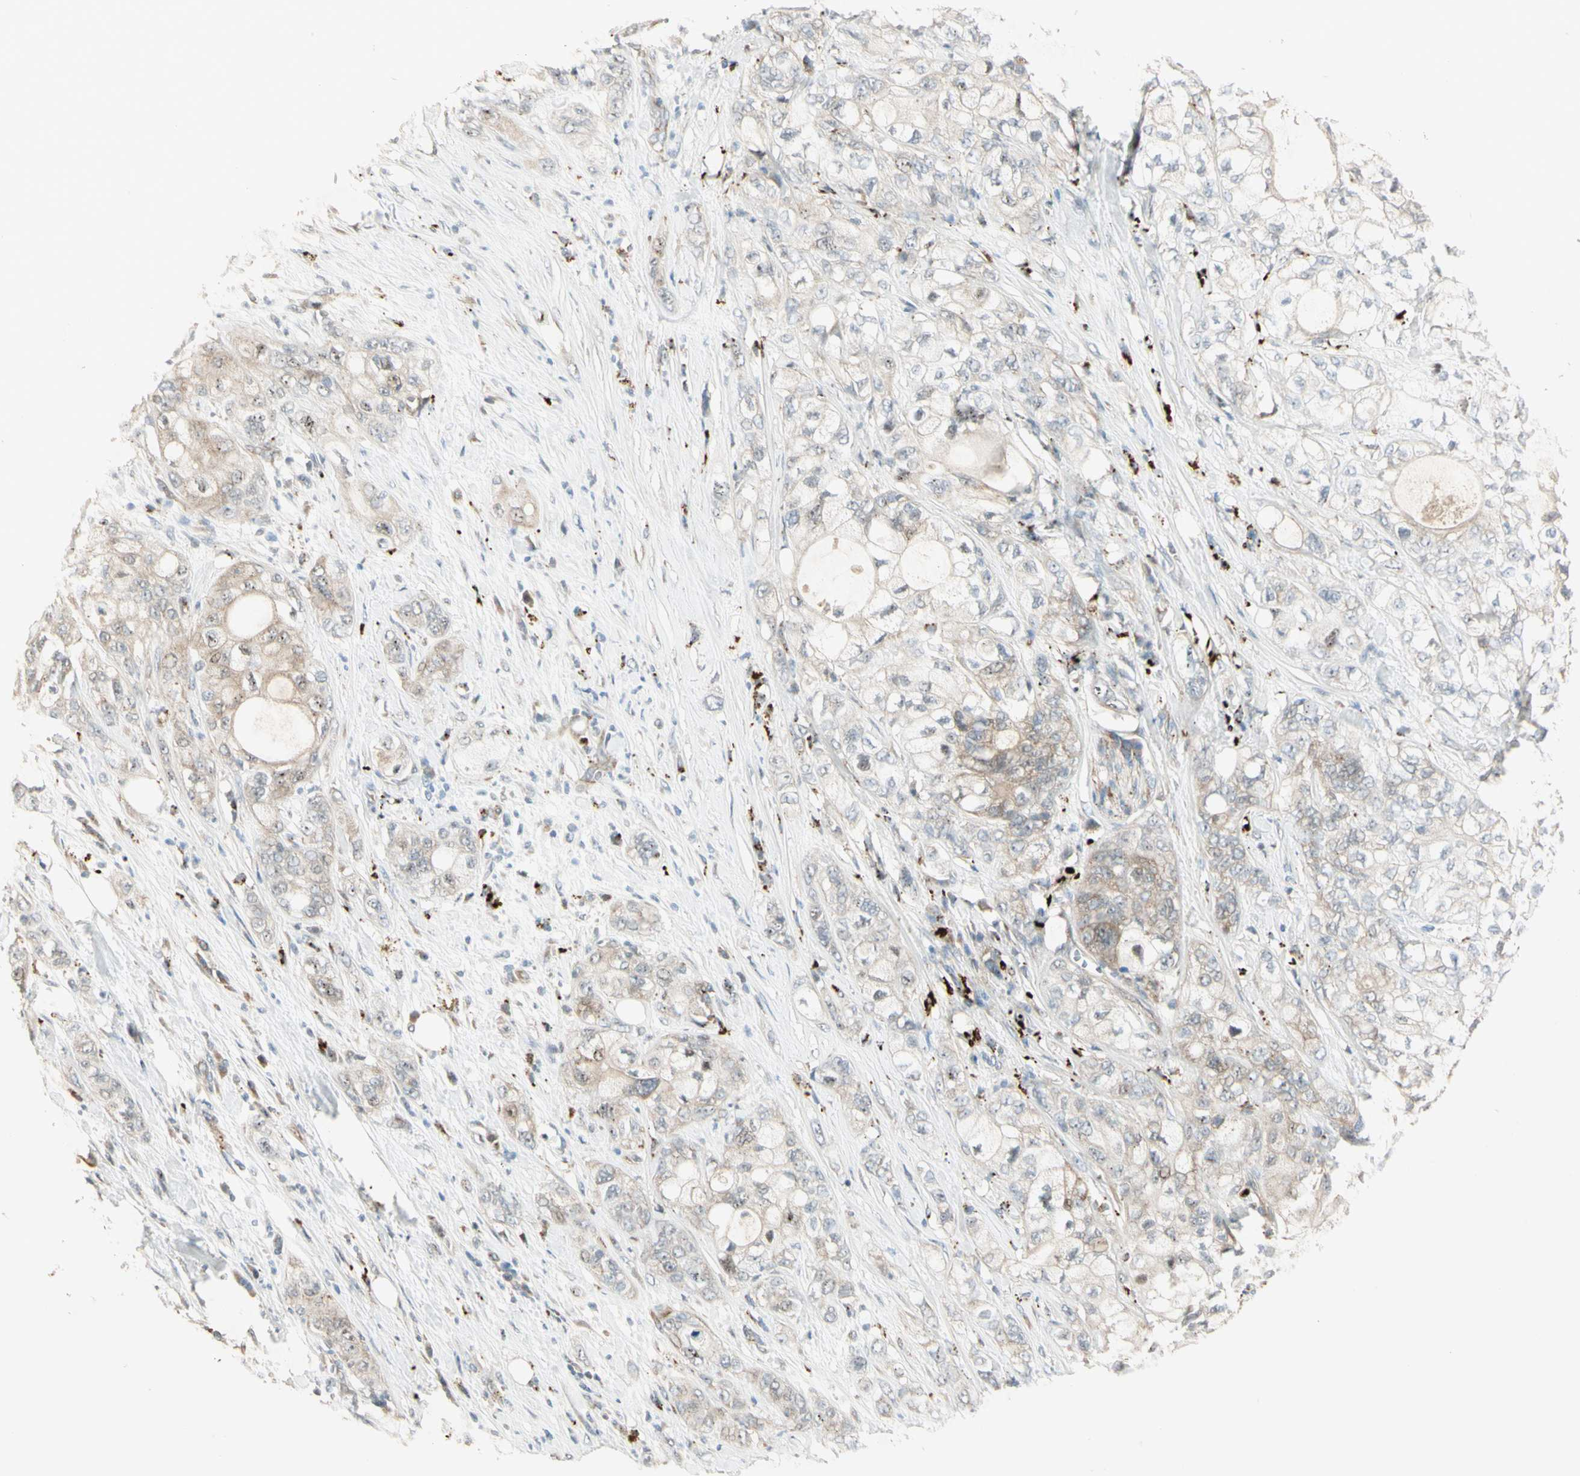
{"staining": {"intensity": "weak", "quantity": "<25%", "location": "cytoplasmic/membranous"}, "tissue": "pancreatic cancer", "cell_type": "Tumor cells", "image_type": "cancer", "snomed": [{"axis": "morphology", "description": "Adenocarcinoma, NOS"}, {"axis": "topography", "description": "Pancreas"}], "caption": "There is no significant staining in tumor cells of pancreatic cancer.", "gene": "NDFIP1", "patient": {"sex": "male", "age": 70}}